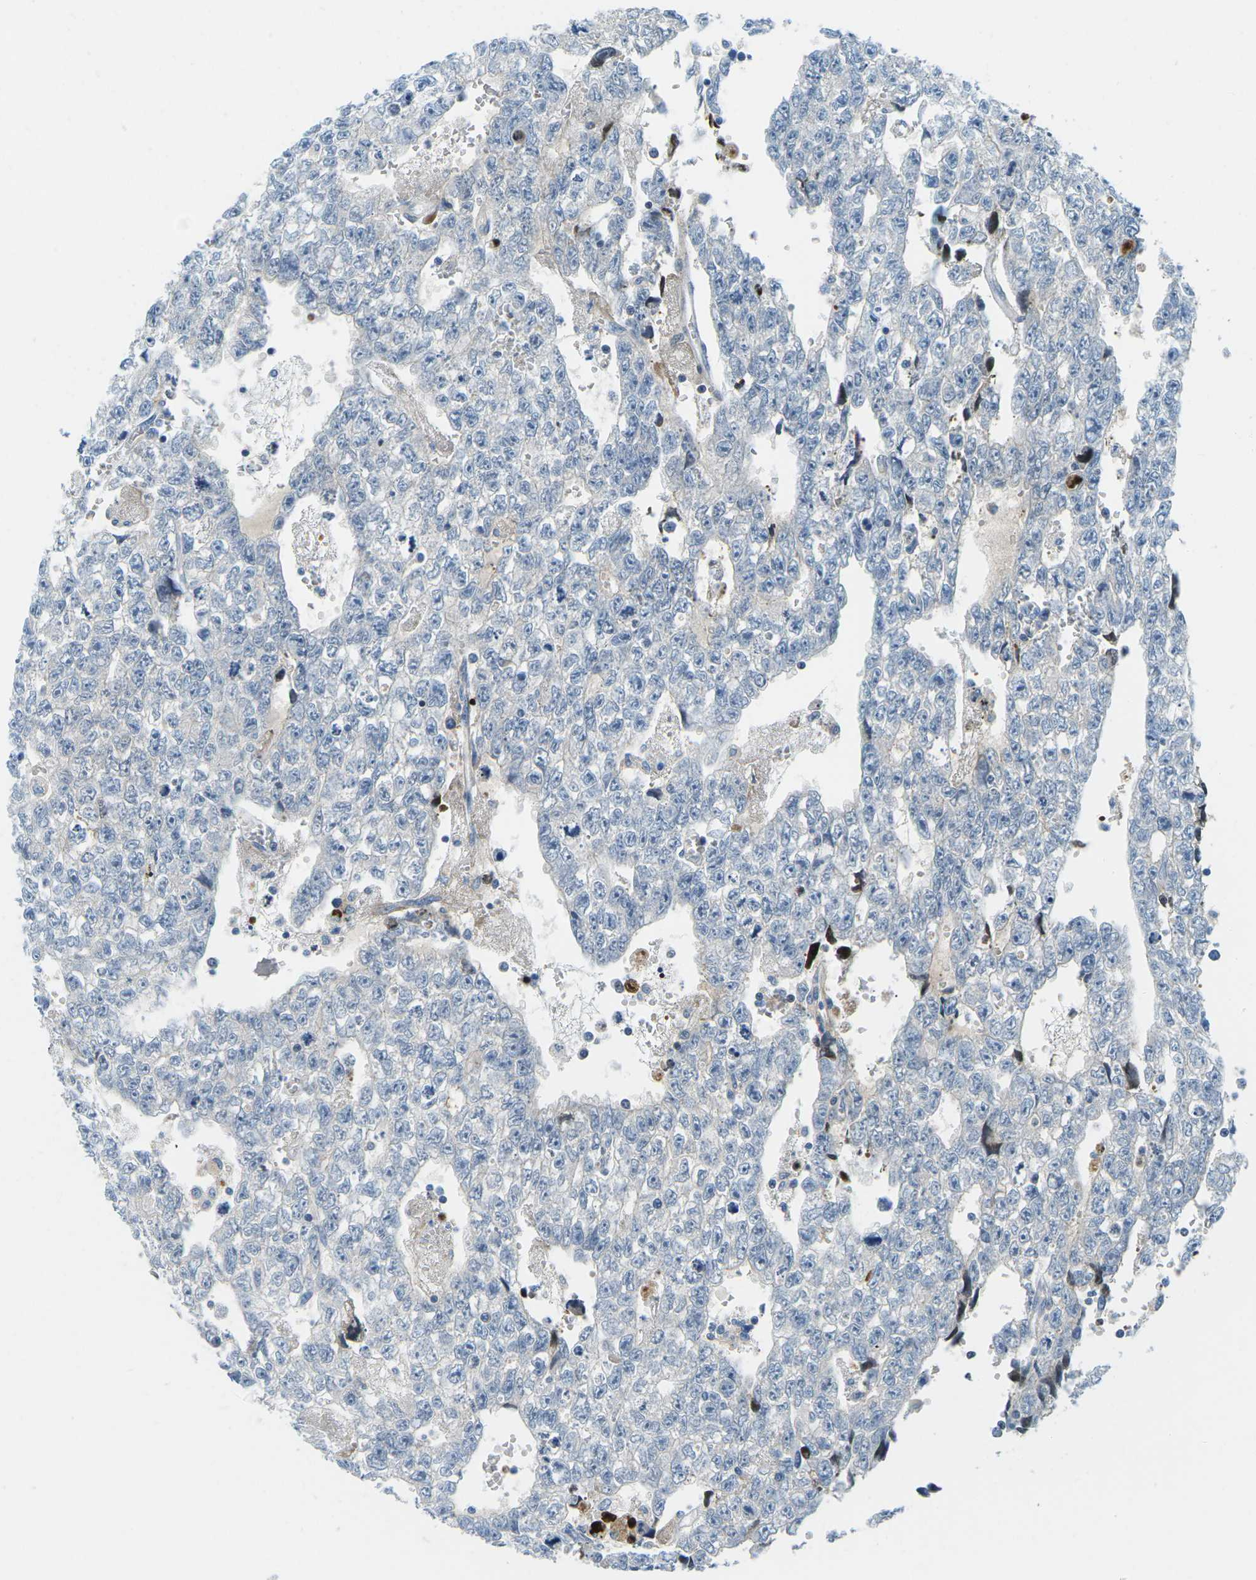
{"staining": {"intensity": "negative", "quantity": "none", "location": "none"}, "tissue": "testis cancer", "cell_type": "Tumor cells", "image_type": "cancer", "snomed": [{"axis": "morphology", "description": "Seminoma, NOS"}, {"axis": "morphology", "description": "Carcinoma, Embryonal, NOS"}, {"axis": "topography", "description": "Testis"}], "caption": "This is an IHC image of testis cancer. There is no staining in tumor cells.", "gene": "CFB", "patient": {"sex": "male", "age": 38}}